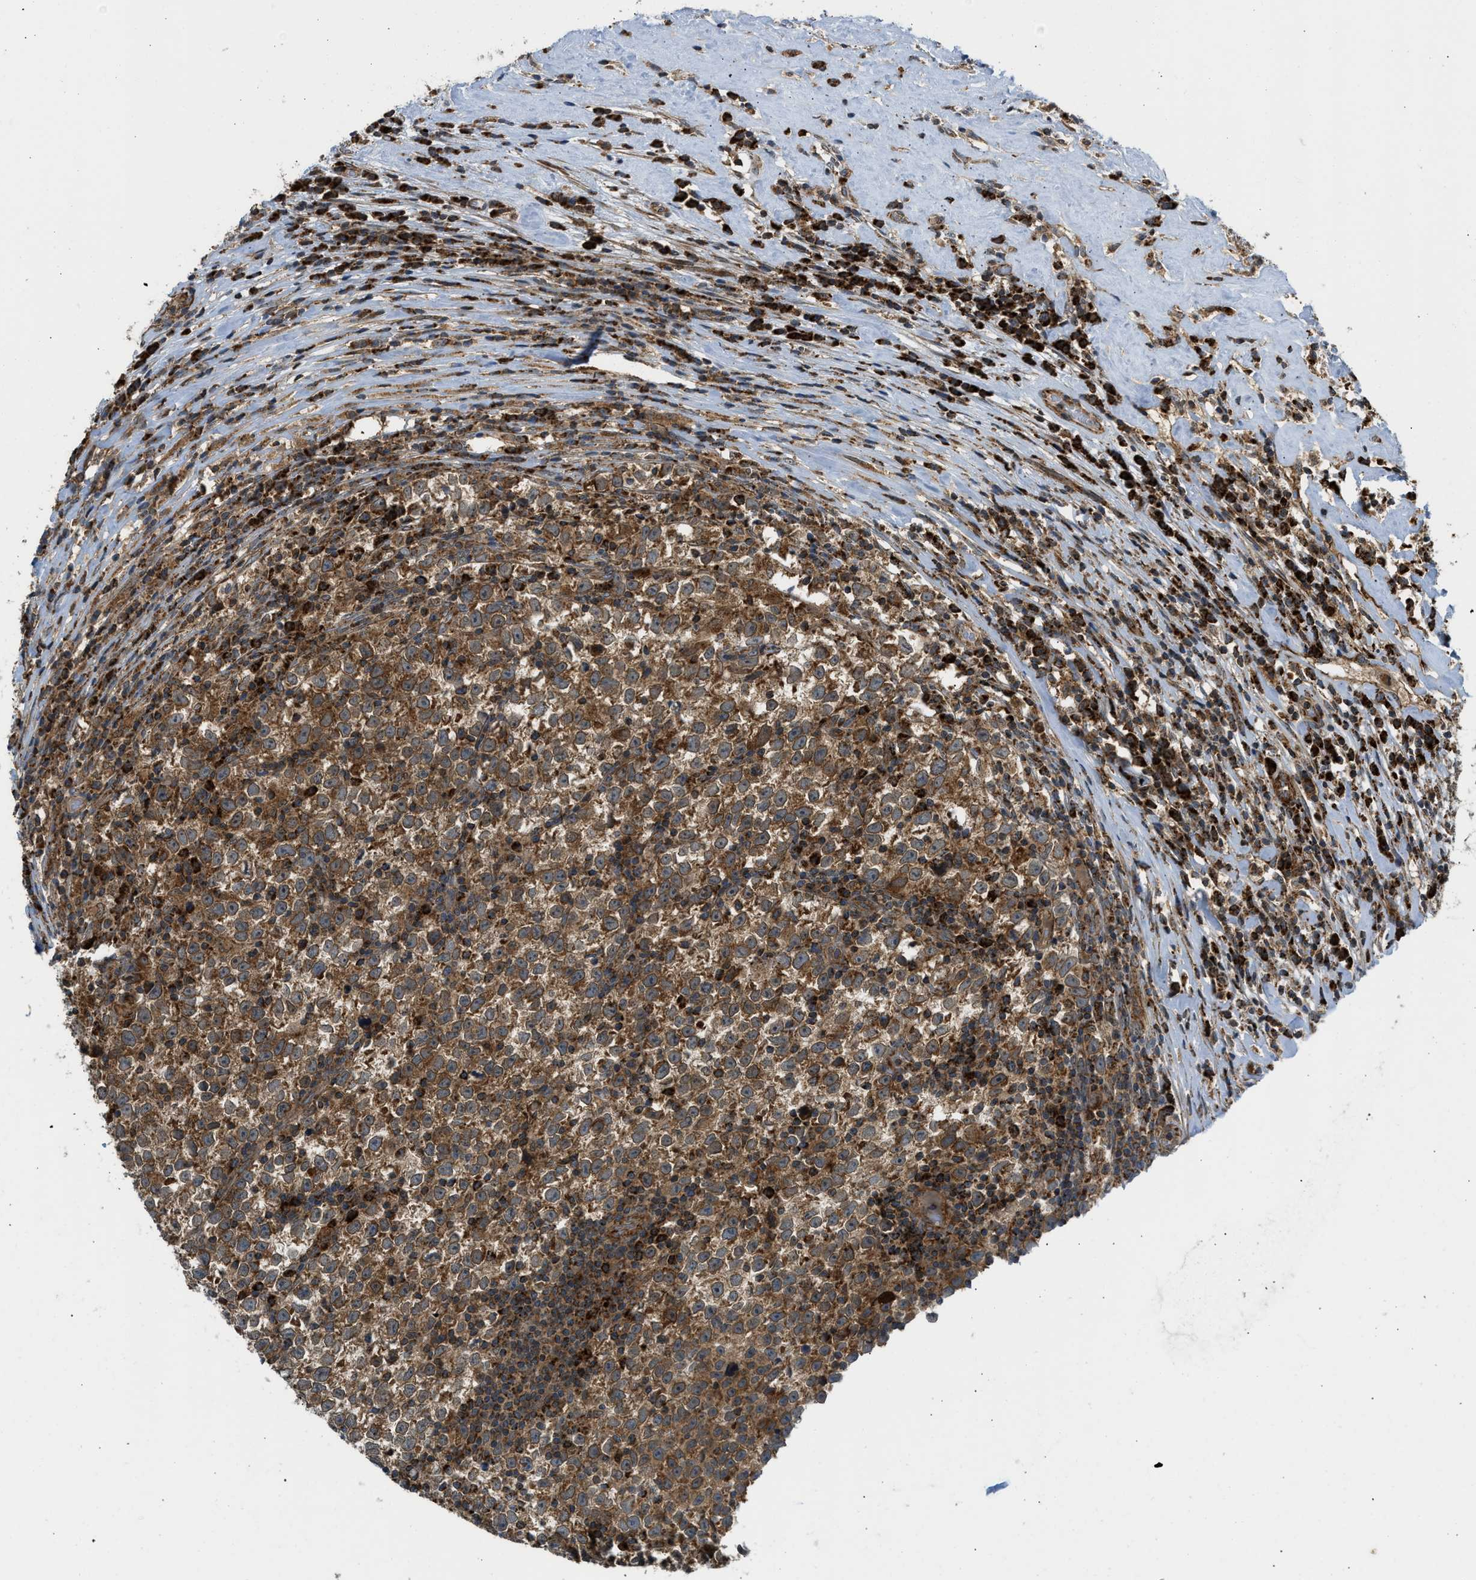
{"staining": {"intensity": "strong", "quantity": ">75%", "location": "cytoplasmic/membranous"}, "tissue": "testis cancer", "cell_type": "Tumor cells", "image_type": "cancer", "snomed": [{"axis": "morphology", "description": "Normal tissue, NOS"}, {"axis": "morphology", "description": "Seminoma, NOS"}, {"axis": "topography", "description": "Testis"}], "caption": "A brown stain shows strong cytoplasmic/membranous expression of a protein in human seminoma (testis) tumor cells. (IHC, brightfield microscopy, high magnification).", "gene": "SESN2", "patient": {"sex": "male", "age": 43}}